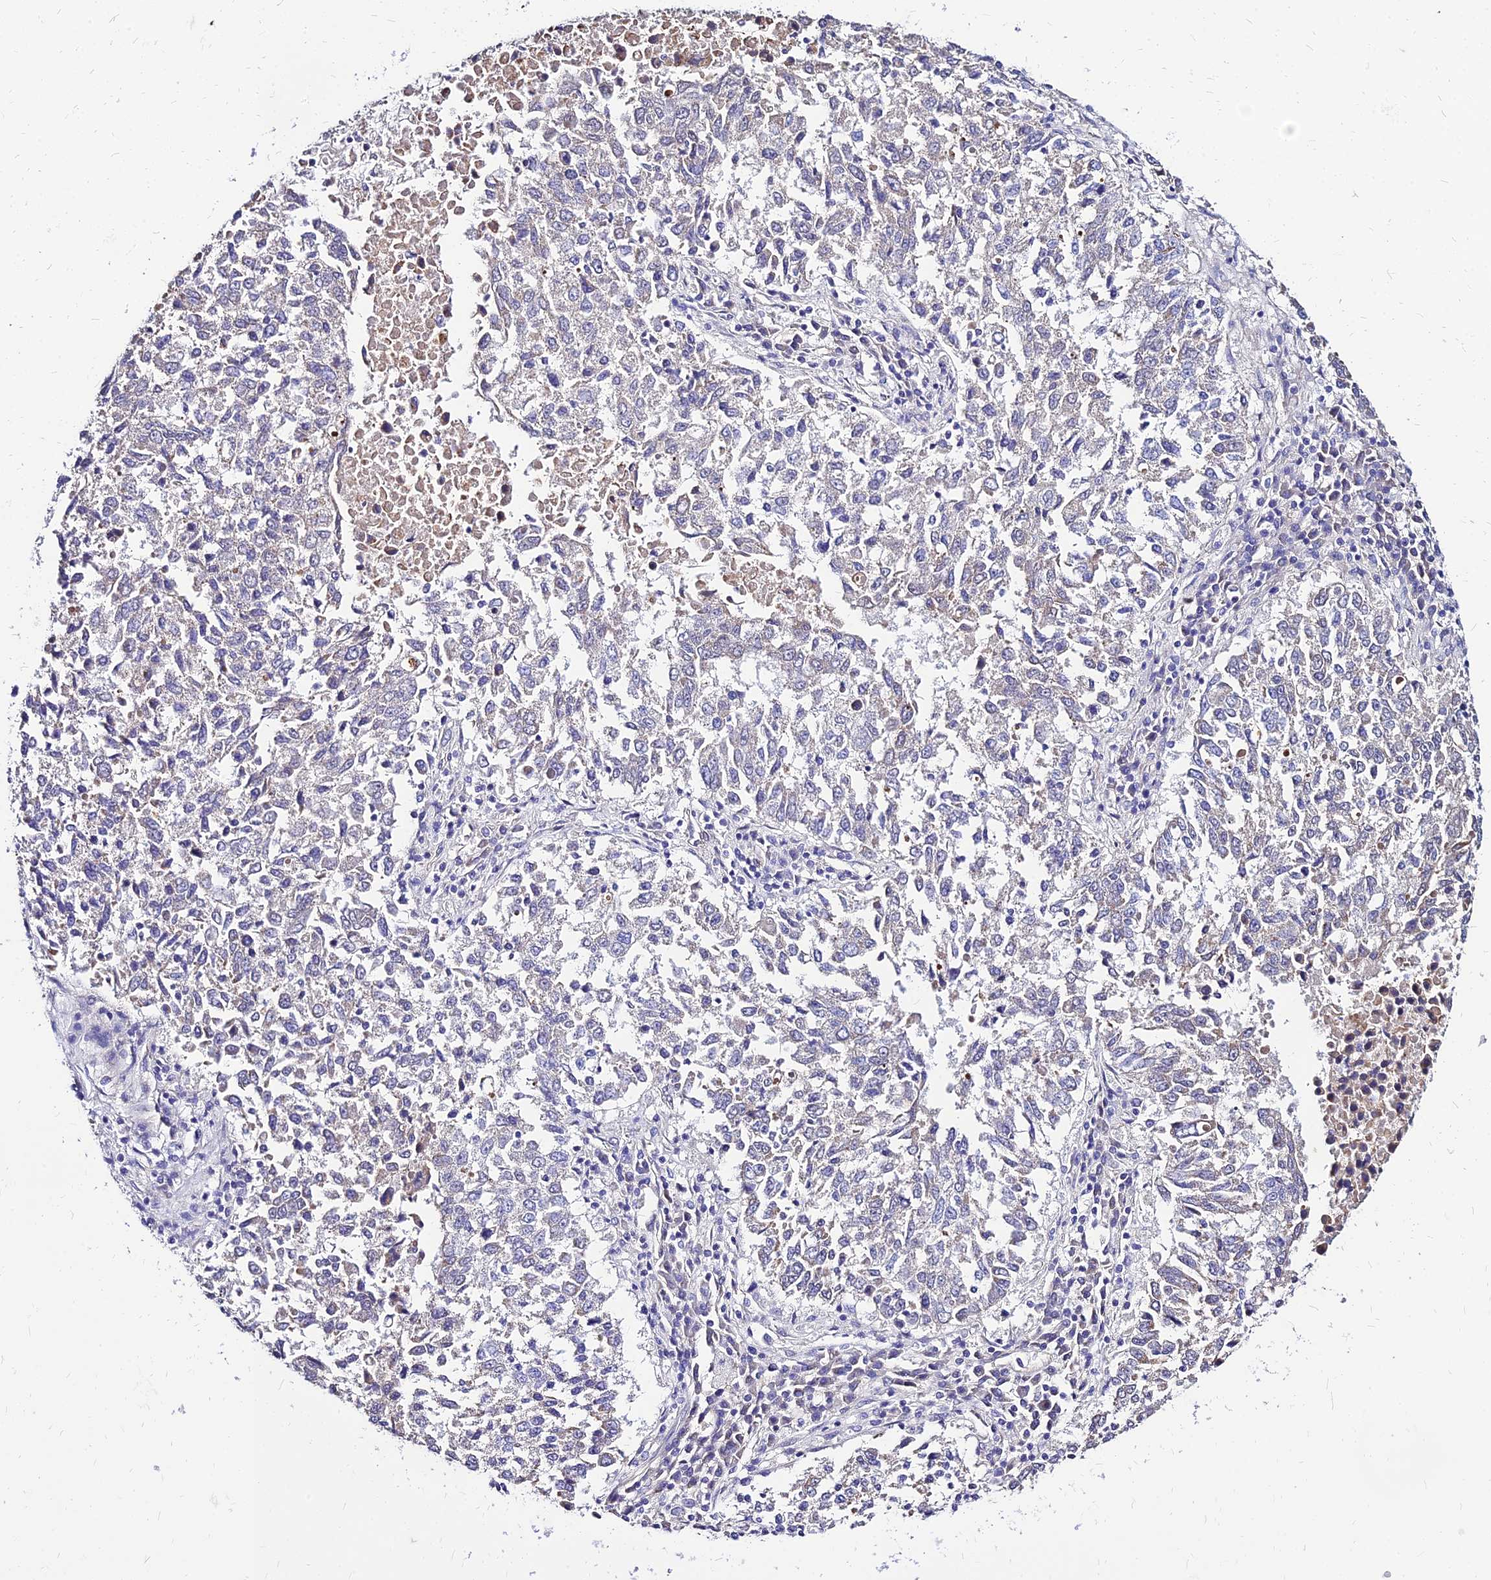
{"staining": {"intensity": "negative", "quantity": "none", "location": "none"}, "tissue": "lung cancer", "cell_type": "Tumor cells", "image_type": "cancer", "snomed": [{"axis": "morphology", "description": "Squamous cell carcinoma, NOS"}, {"axis": "topography", "description": "Lung"}], "caption": "Lung cancer (squamous cell carcinoma) was stained to show a protein in brown. There is no significant staining in tumor cells.", "gene": "YEATS2", "patient": {"sex": "male", "age": 73}}